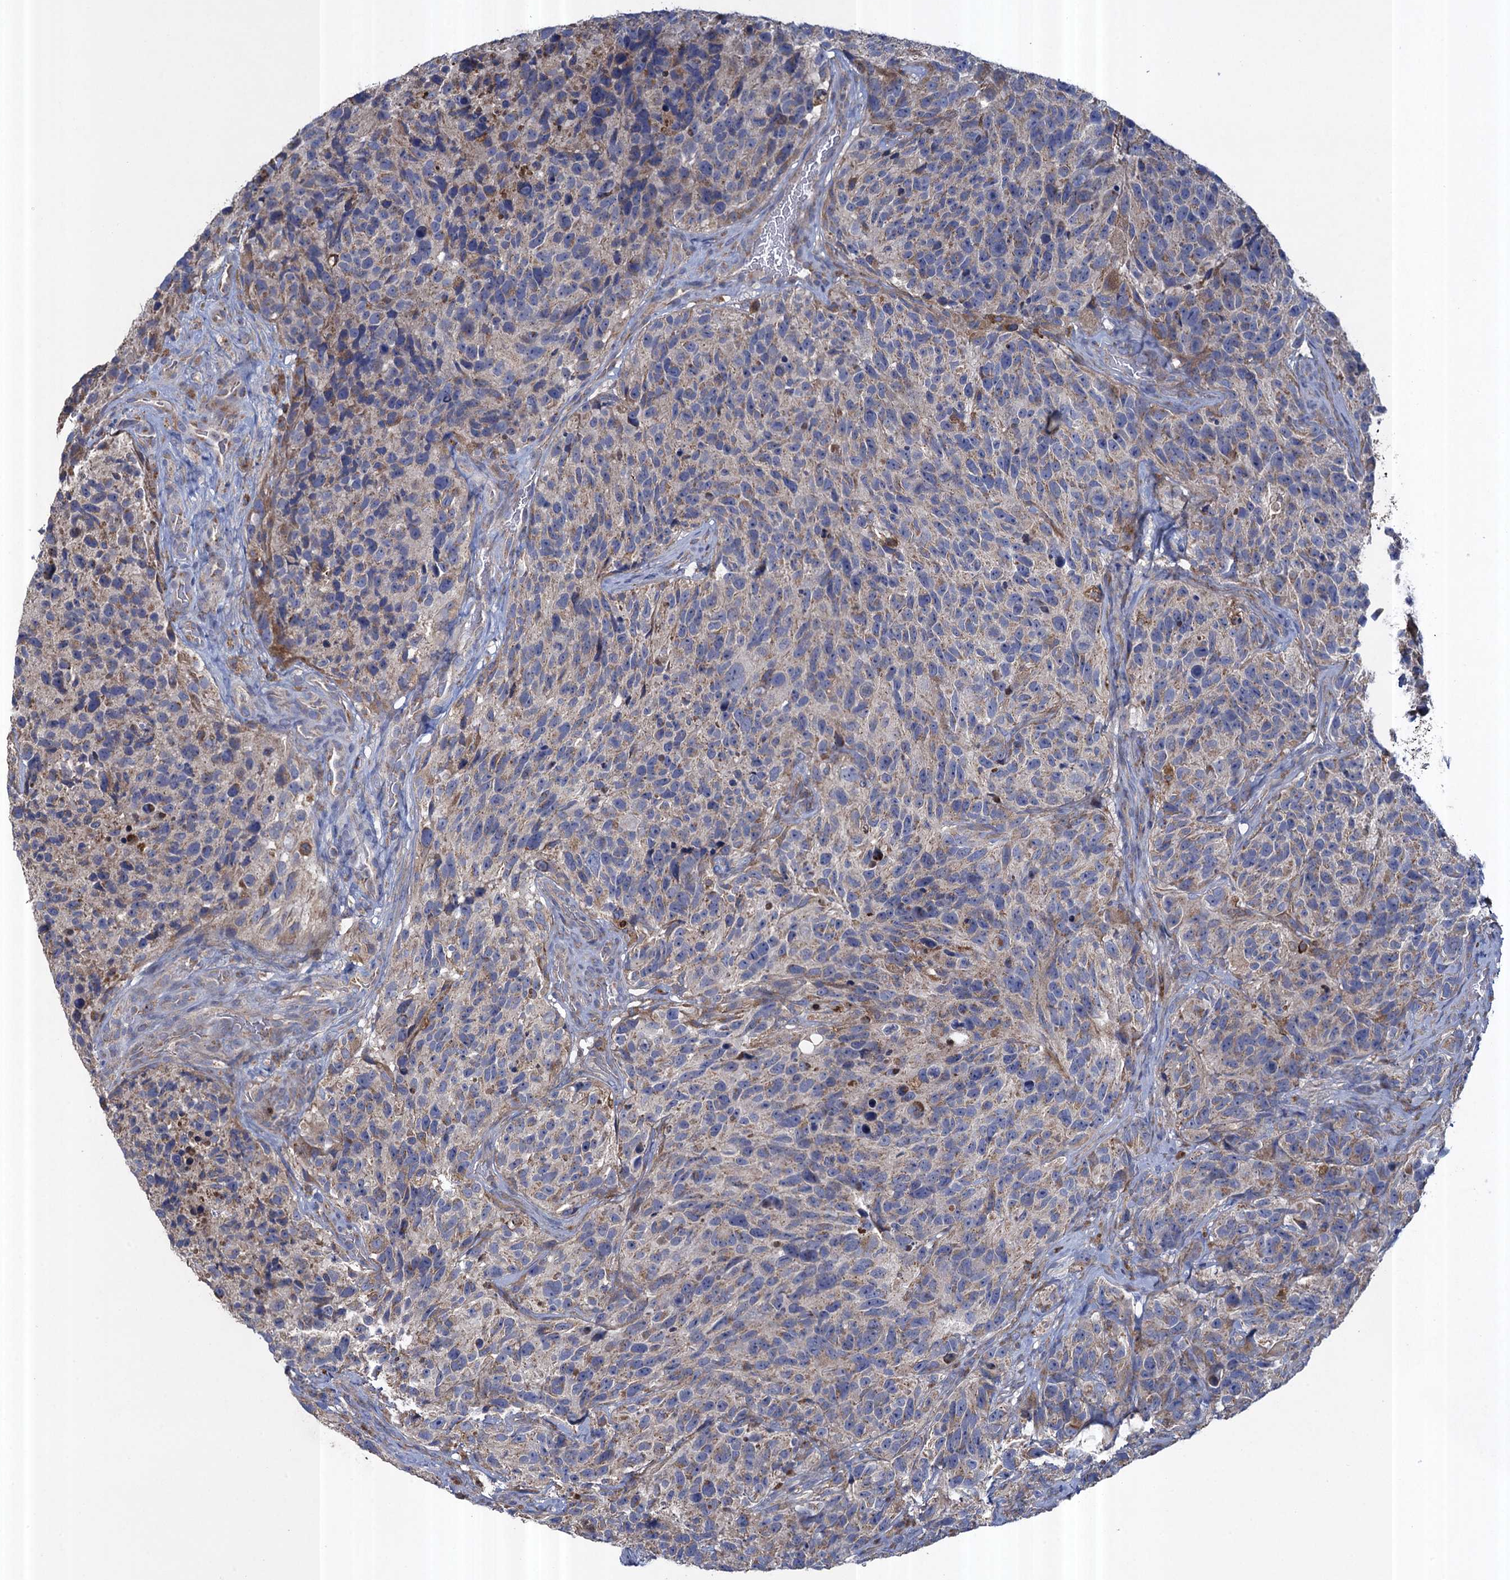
{"staining": {"intensity": "weak", "quantity": "<25%", "location": "cytoplasmic/membranous"}, "tissue": "glioma", "cell_type": "Tumor cells", "image_type": "cancer", "snomed": [{"axis": "morphology", "description": "Glioma, malignant, High grade"}, {"axis": "topography", "description": "Brain"}], "caption": "Immunohistochemistry micrograph of glioma stained for a protein (brown), which reveals no positivity in tumor cells.", "gene": "TXNDC11", "patient": {"sex": "male", "age": 69}}